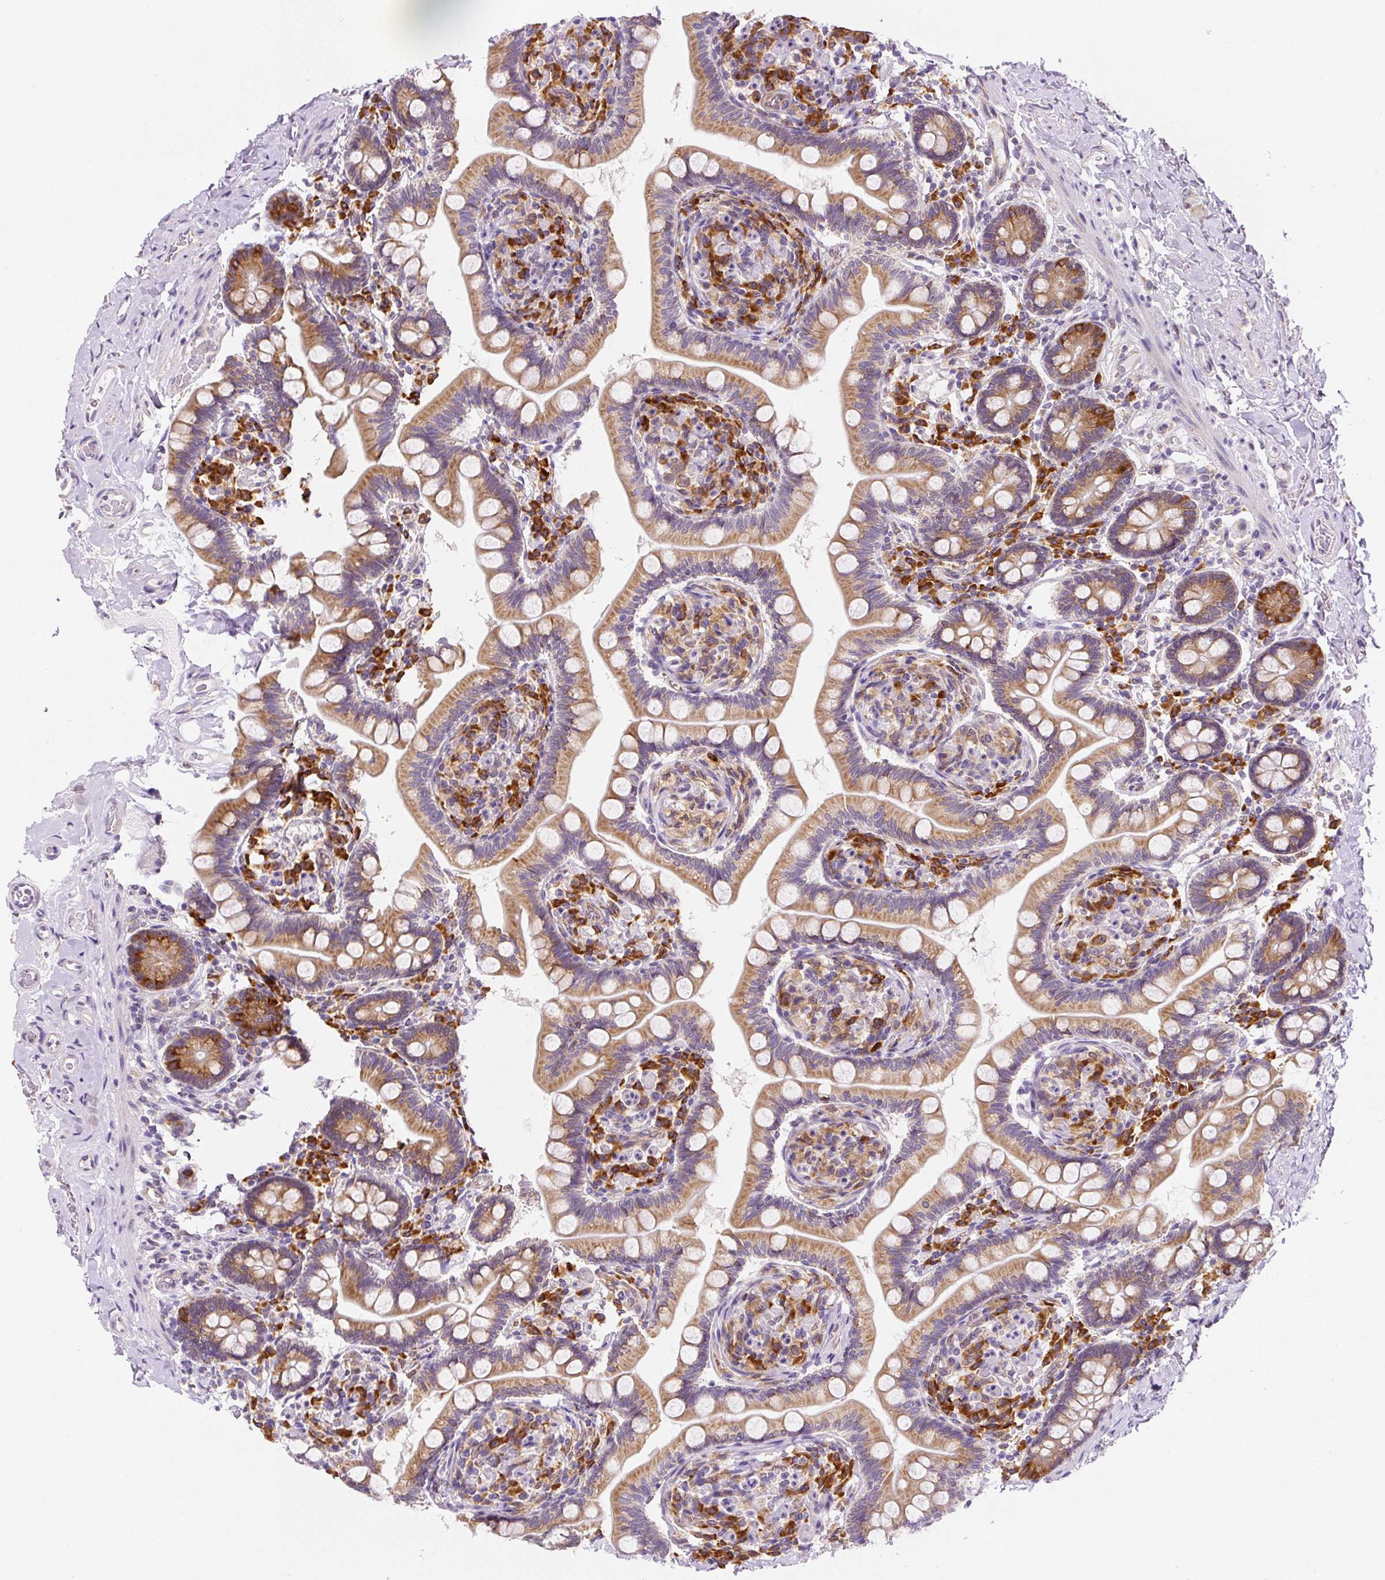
{"staining": {"intensity": "moderate", "quantity": ">75%", "location": "cytoplasmic/membranous"}, "tissue": "small intestine", "cell_type": "Glandular cells", "image_type": "normal", "snomed": [{"axis": "morphology", "description": "Normal tissue, NOS"}, {"axis": "topography", "description": "Small intestine"}], "caption": "Immunohistochemical staining of benign human small intestine reveals >75% levels of moderate cytoplasmic/membranous protein positivity in about >75% of glandular cells.", "gene": "DDOST", "patient": {"sex": "female", "age": 64}}